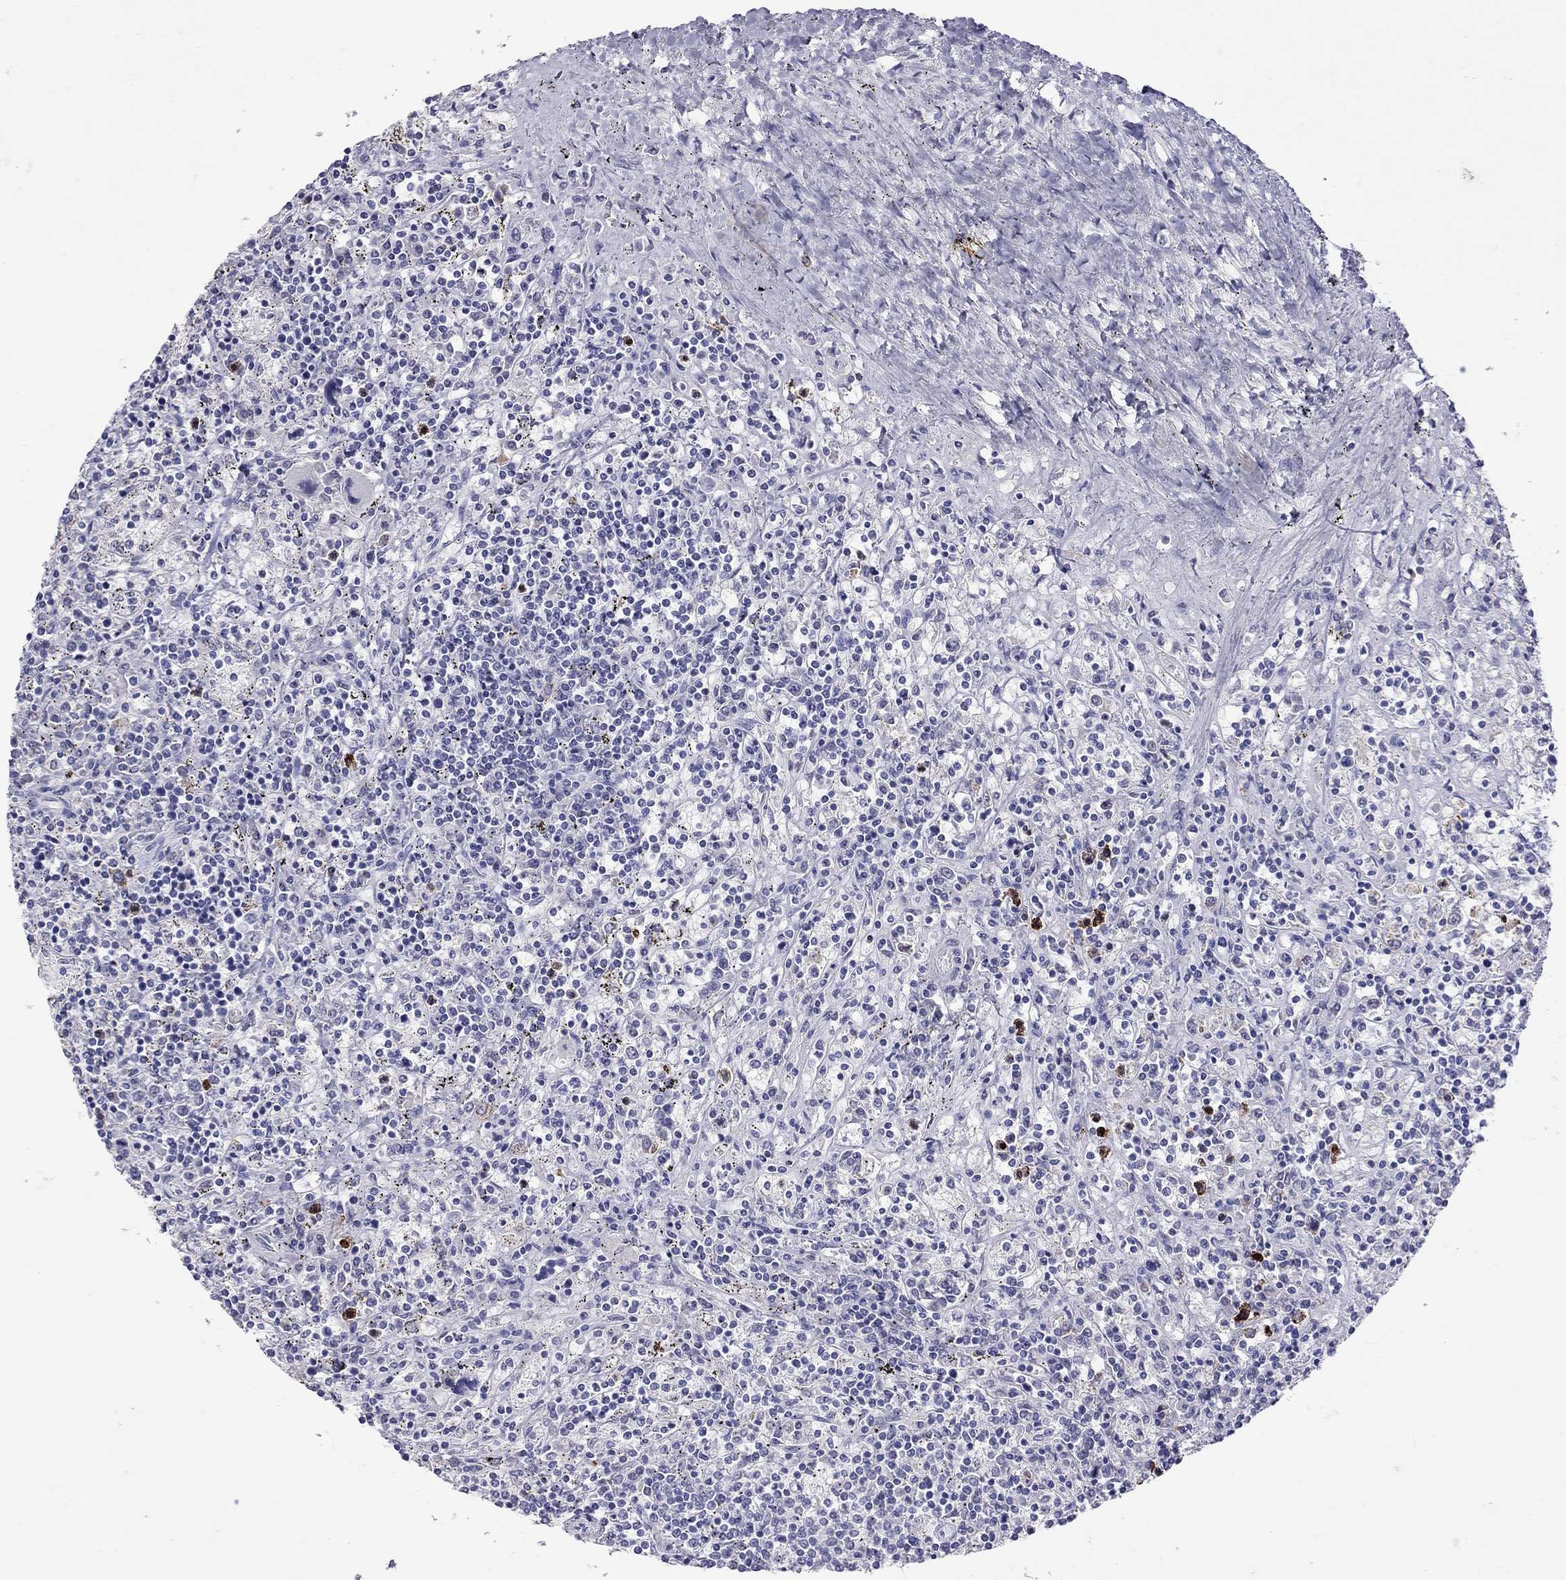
{"staining": {"intensity": "negative", "quantity": "none", "location": "none"}, "tissue": "lymphoma", "cell_type": "Tumor cells", "image_type": "cancer", "snomed": [{"axis": "morphology", "description": "Malignant lymphoma, non-Hodgkin's type, Low grade"}, {"axis": "topography", "description": "Spleen"}], "caption": "DAB (3,3'-diaminobenzidine) immunohistochemical staining of low-grade malignant lymphoma, non-Hodgkin's type displays no significant staining in tumor cells. (Immunohistochemistry (ihc), brightfield microscopy, high magnification).", "gene": "SLAMF1", "patient": {"sex": "male", "age": 62}}